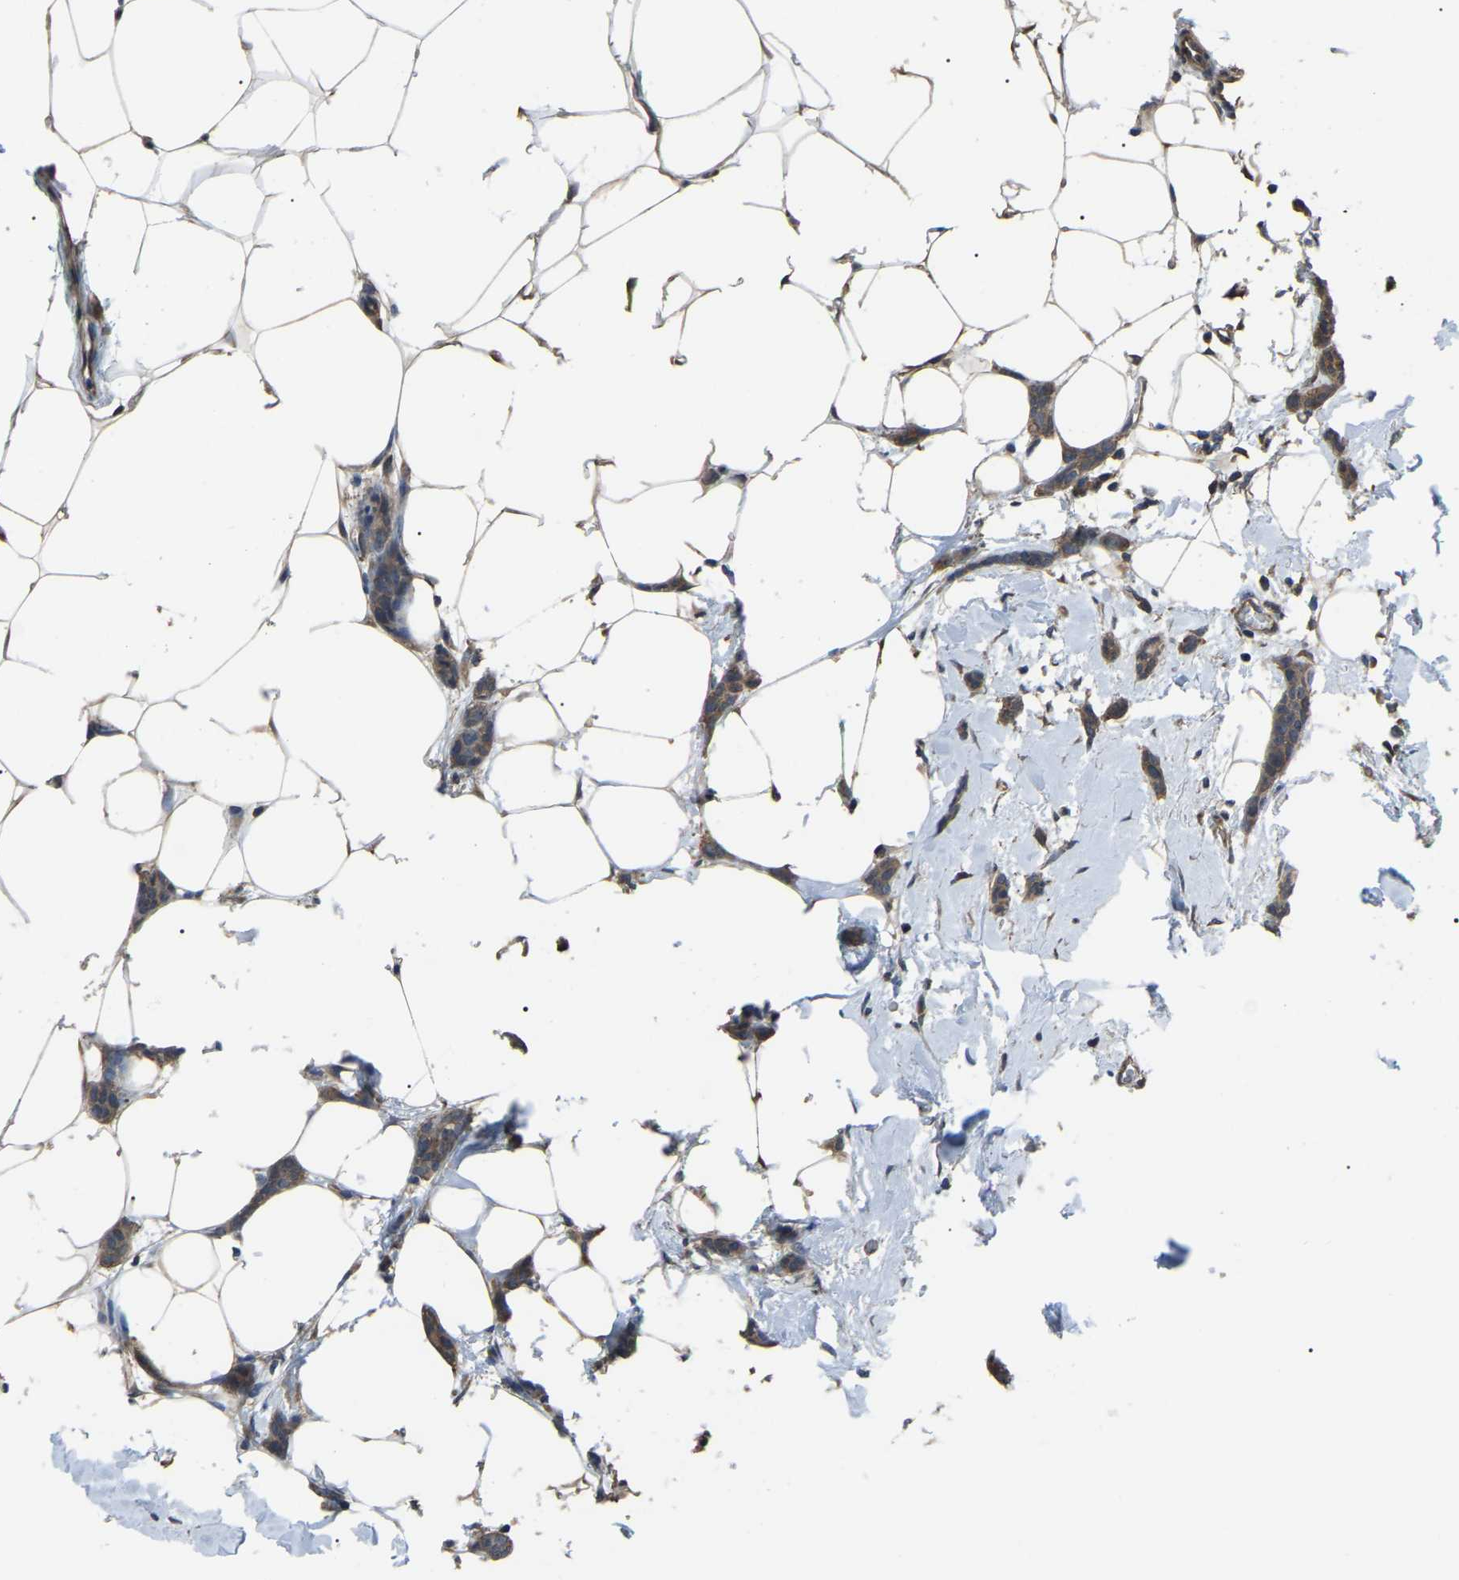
{"staining": {"intensity": "moderate", "quantity": ">75%", "location": "cytoplasmic/membranous"}, "tissue": "breast cancer", "cell_type": "Tumor cells", "image_type": "cancer", "snomed": [{"axis": "morphology", "description": "Lobular carcinoma"}, {"axis": "topography", "description": "Skin"}, {"axis": "topography", "description": "Breast"}], "caption": "Immunohistochemical staining of breast cancer (lobular carcinoma) reveals medium levels of moderate cytoplasmic/membranous positivity in approximately >75% of tumor cells.", "gene": "PDCD5", "patient": {"sex": "female", "age": 46}}